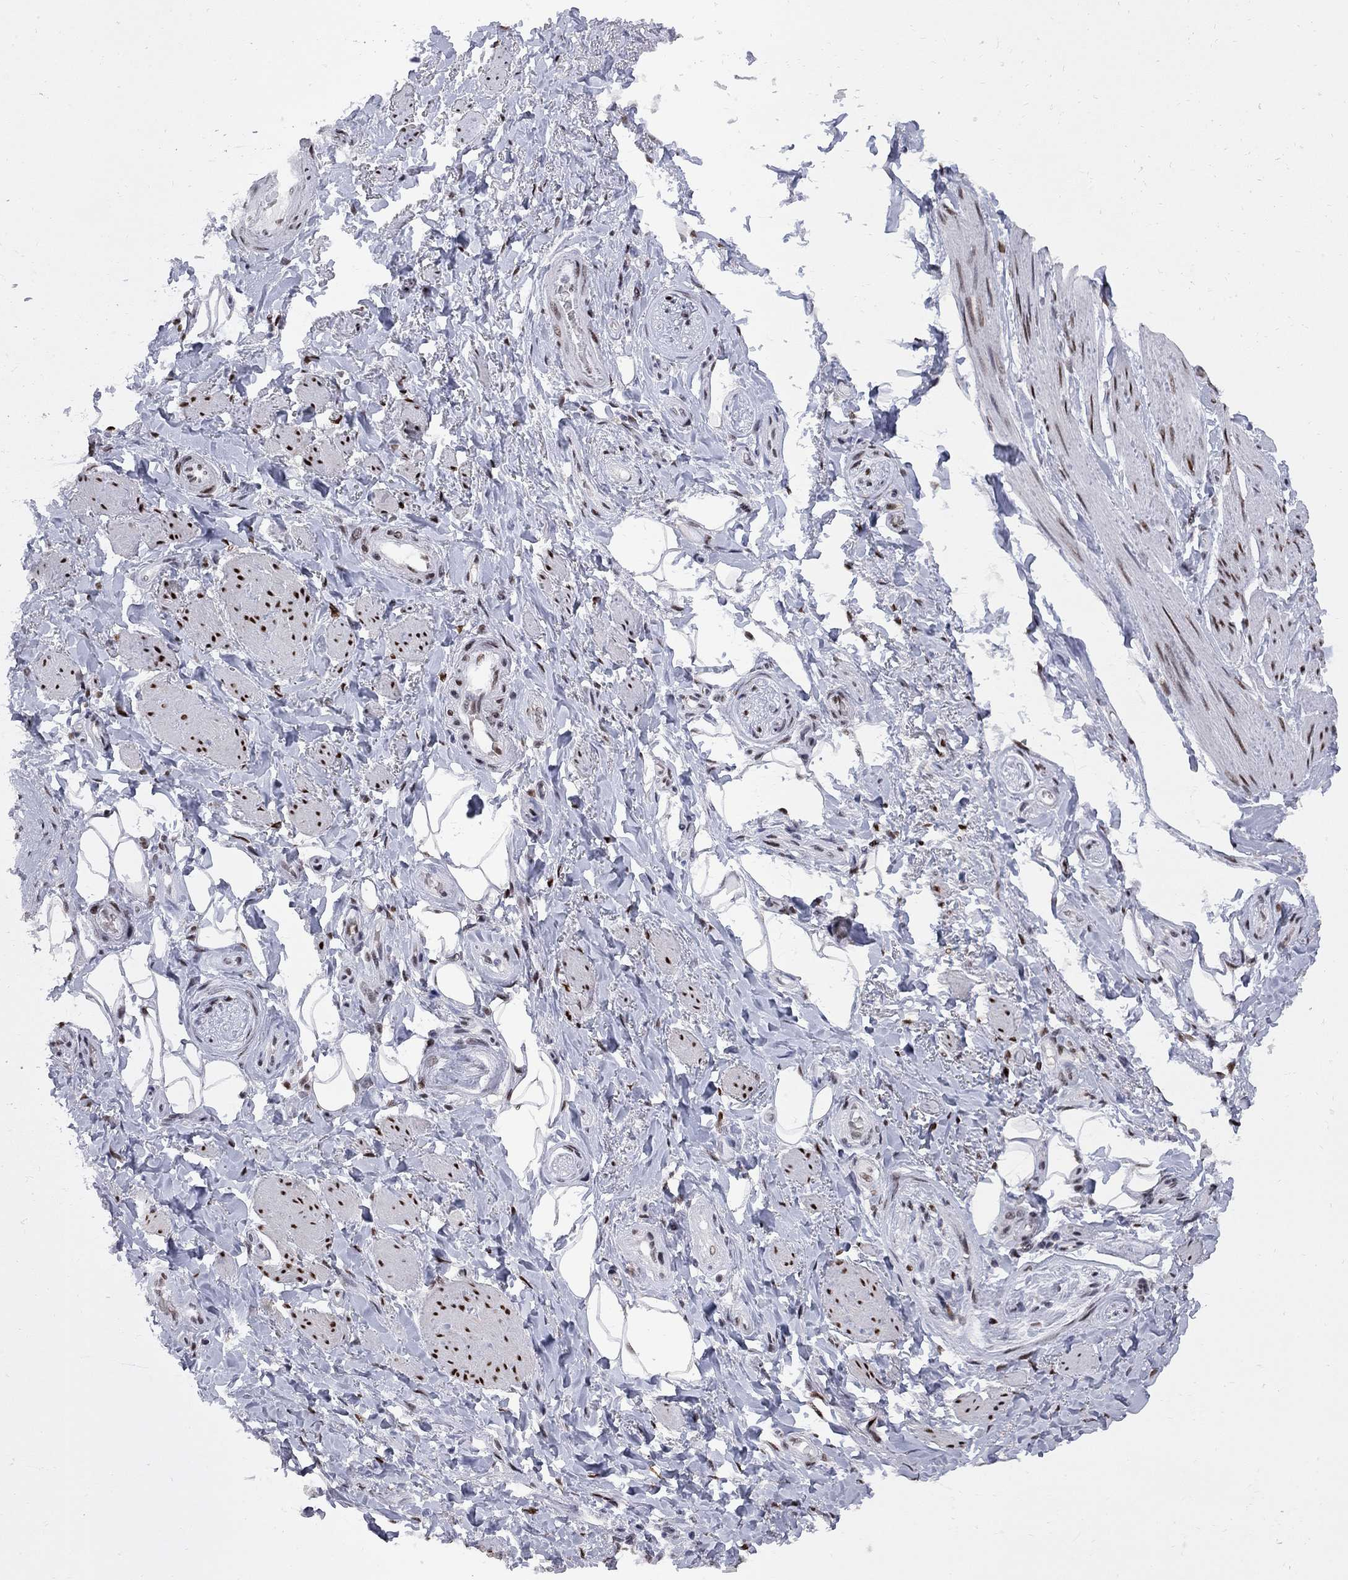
{"staining": {"intensity": "moderate", "quantity": "<25%", "location": "nuclear"}, "tissue": "adipose tissue", "cell_type": "Adipocytes", "image_type": "normal", "snomed": [{"axis": "morphology", "description": "Normal tissue, NOS"}, {"axis": "topography", "description": "Skeletal muscle"}, {"axis": "topography", "description": "Anal"}, {"axis": "topography", "description": "Peripheral nerve tissue"}], "caption": "A photomicrograph of adipose tissue stained for a protein demonstrates moderate nuclear brown staining in adipocytes. (DAB (3,3'-diaminobenzidine) = brown stain, brightfield microscopy at high magnification).", "gene": "ZBTB47", "patient": {"sex": "male", "age": 53}}